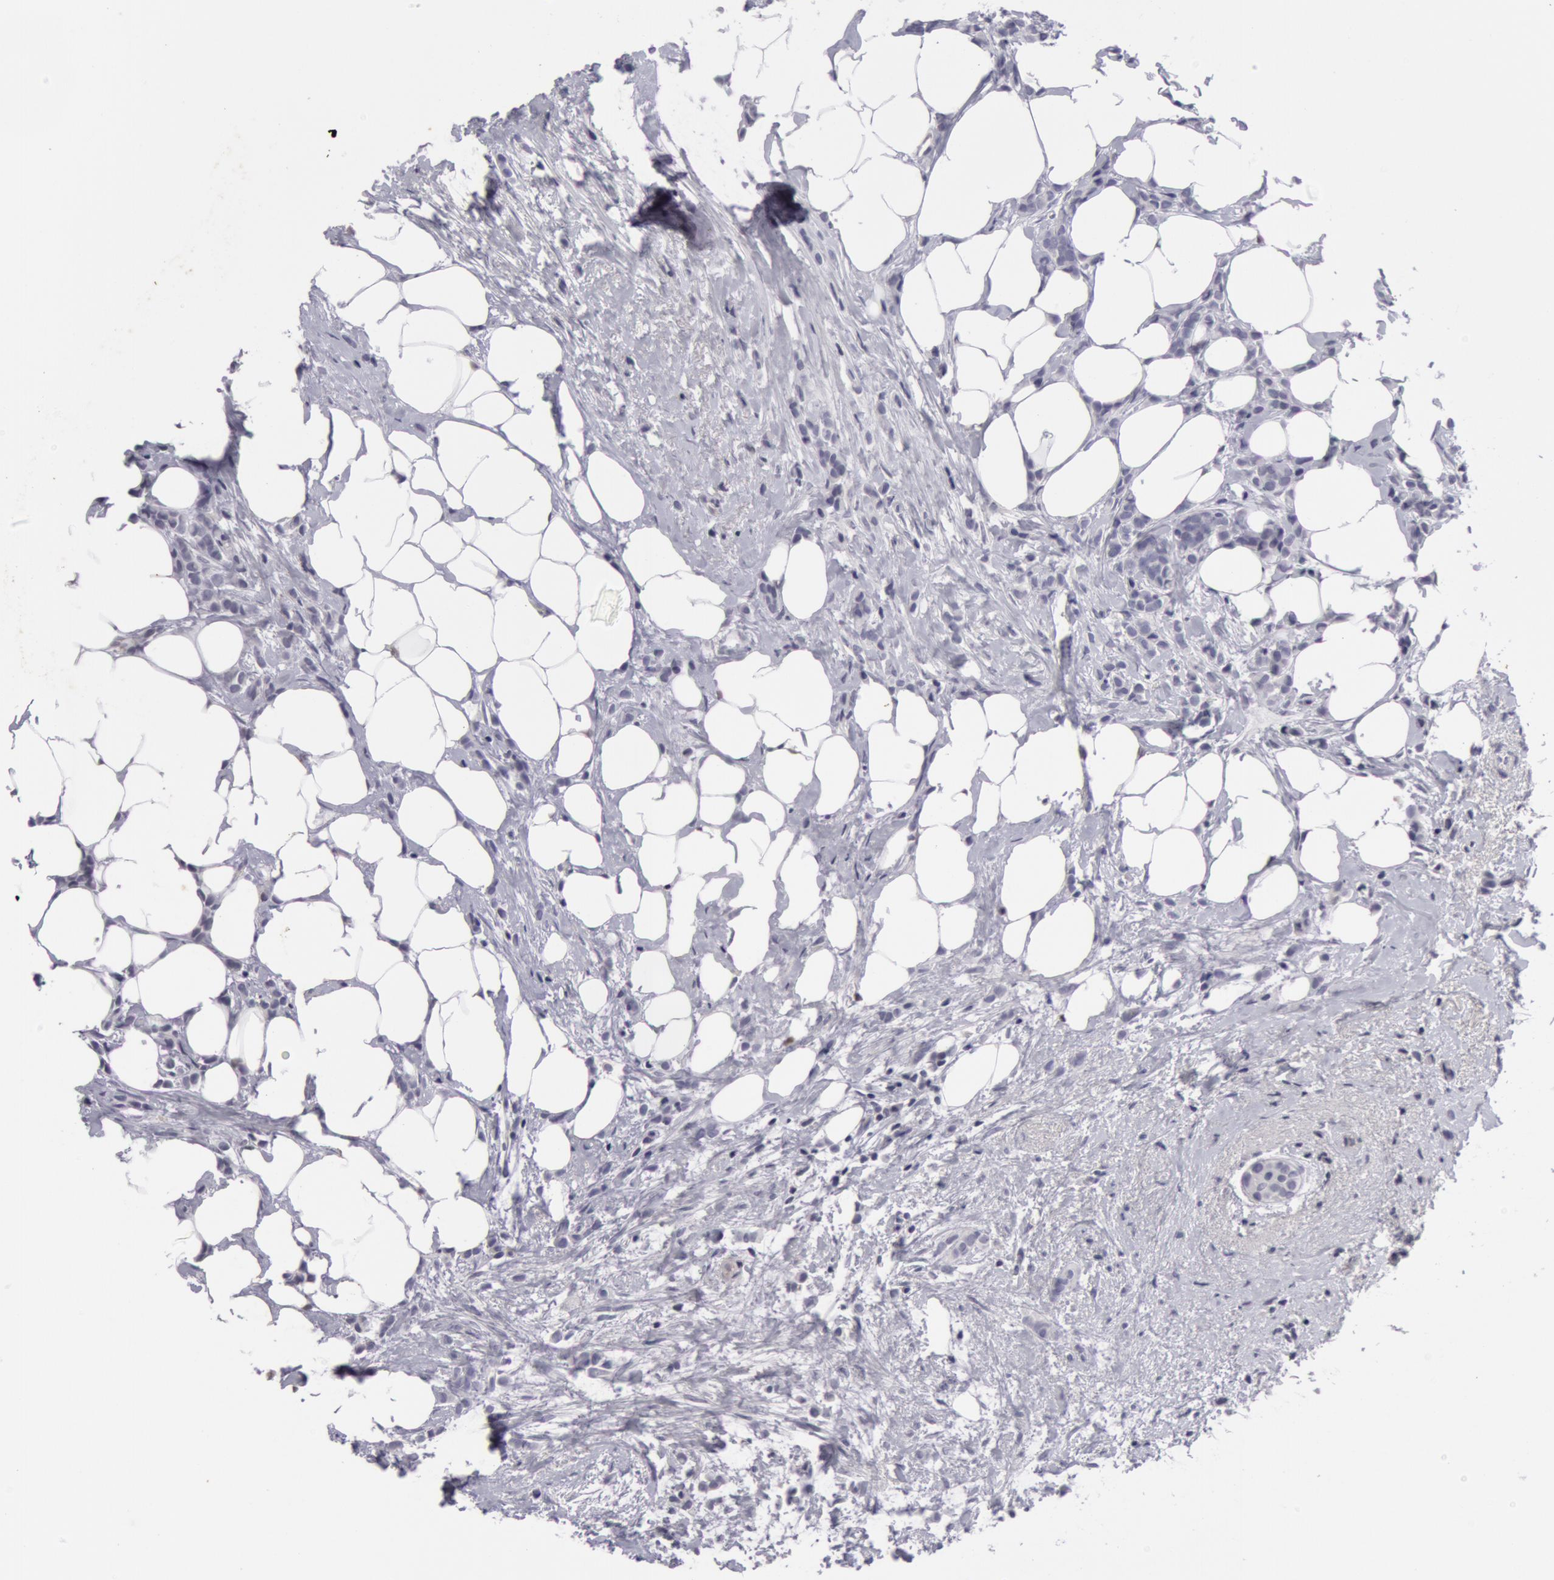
{"staining": {"intensity": "negative", "quantity": "none", "location": "none"}, "tissue": "breast cancer", "cell_type": "Tumor cells", "image_type": "cancer", "snomed": [{"axis": "morphology", "description": "Lobular carcinoma"}, {"axis": "topography", "description": "Breast"}], "caption": "Immunohistochemistry (IHC) of human breast cancer (lobular carcinoma) displays no staining in tumor cells.", "gene": "NLGN4X", "patient": {"sex": "female", "age": 56}}